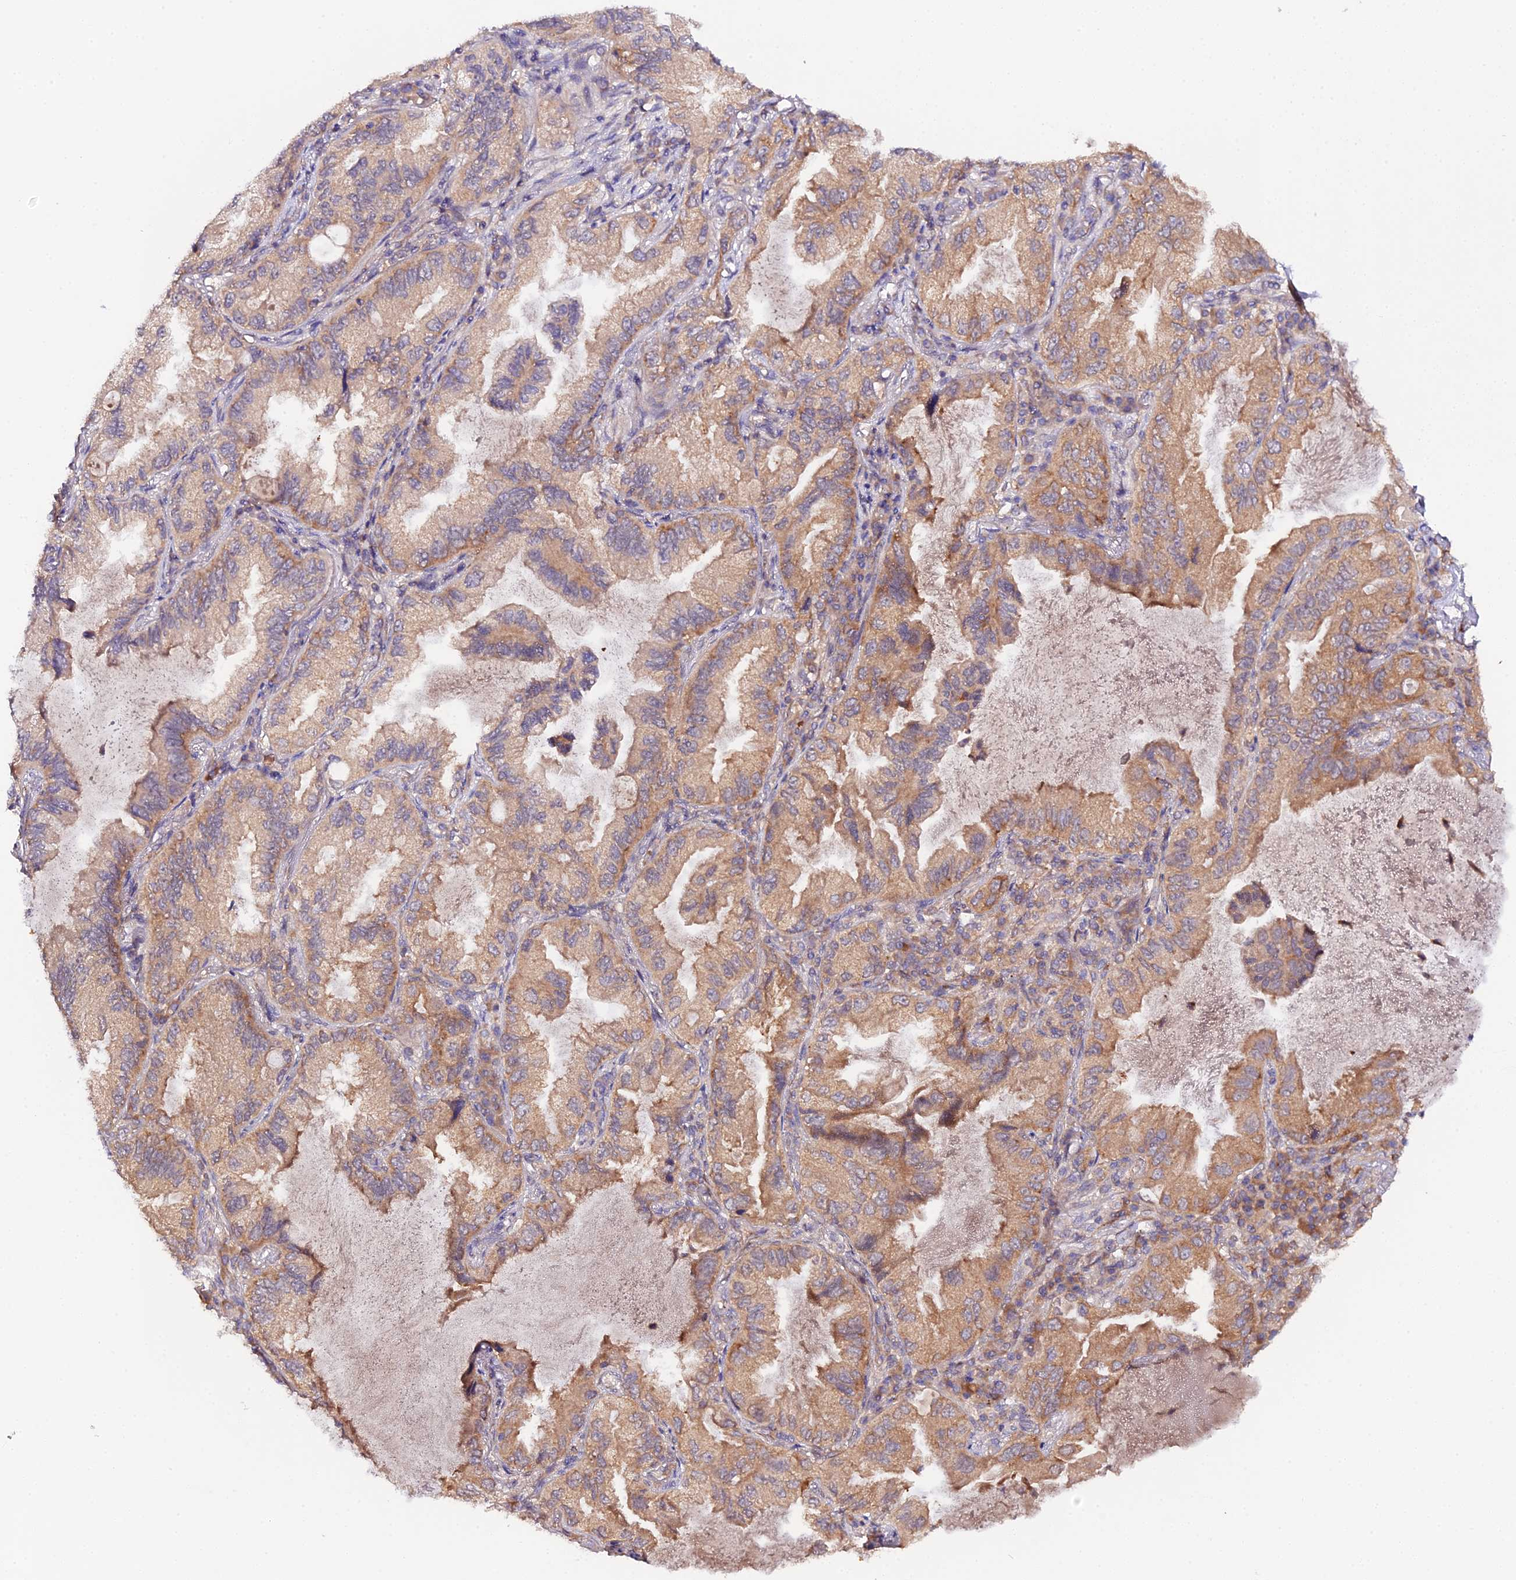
{"staining": {"intensity": "moderate", "quantity": ">75%", "location": "cytoplasmic/membranous"}, "tissue": "lung cancer", "cell_type": "Tumor cells", "image_type": "cancer", "snomed": [{"axis": "morphology", "description": "Adenocarcinoma, NOS"}, {"axis": "topography", "description": "Lung"}], "caption": "The photomicrograph exhibits a brown stain indicating the presence of a protein in the cytoplasmic/membranous of tumor cells in lung cancer. The staining is performed using DAB (3,3'-diaminobenzidine) brown chromogen to label protein expression. The nuclei are counter-stained blue using hematoxylin.", "gene": "TRIM26", "patient": {"sex": "female", "age": 69}}